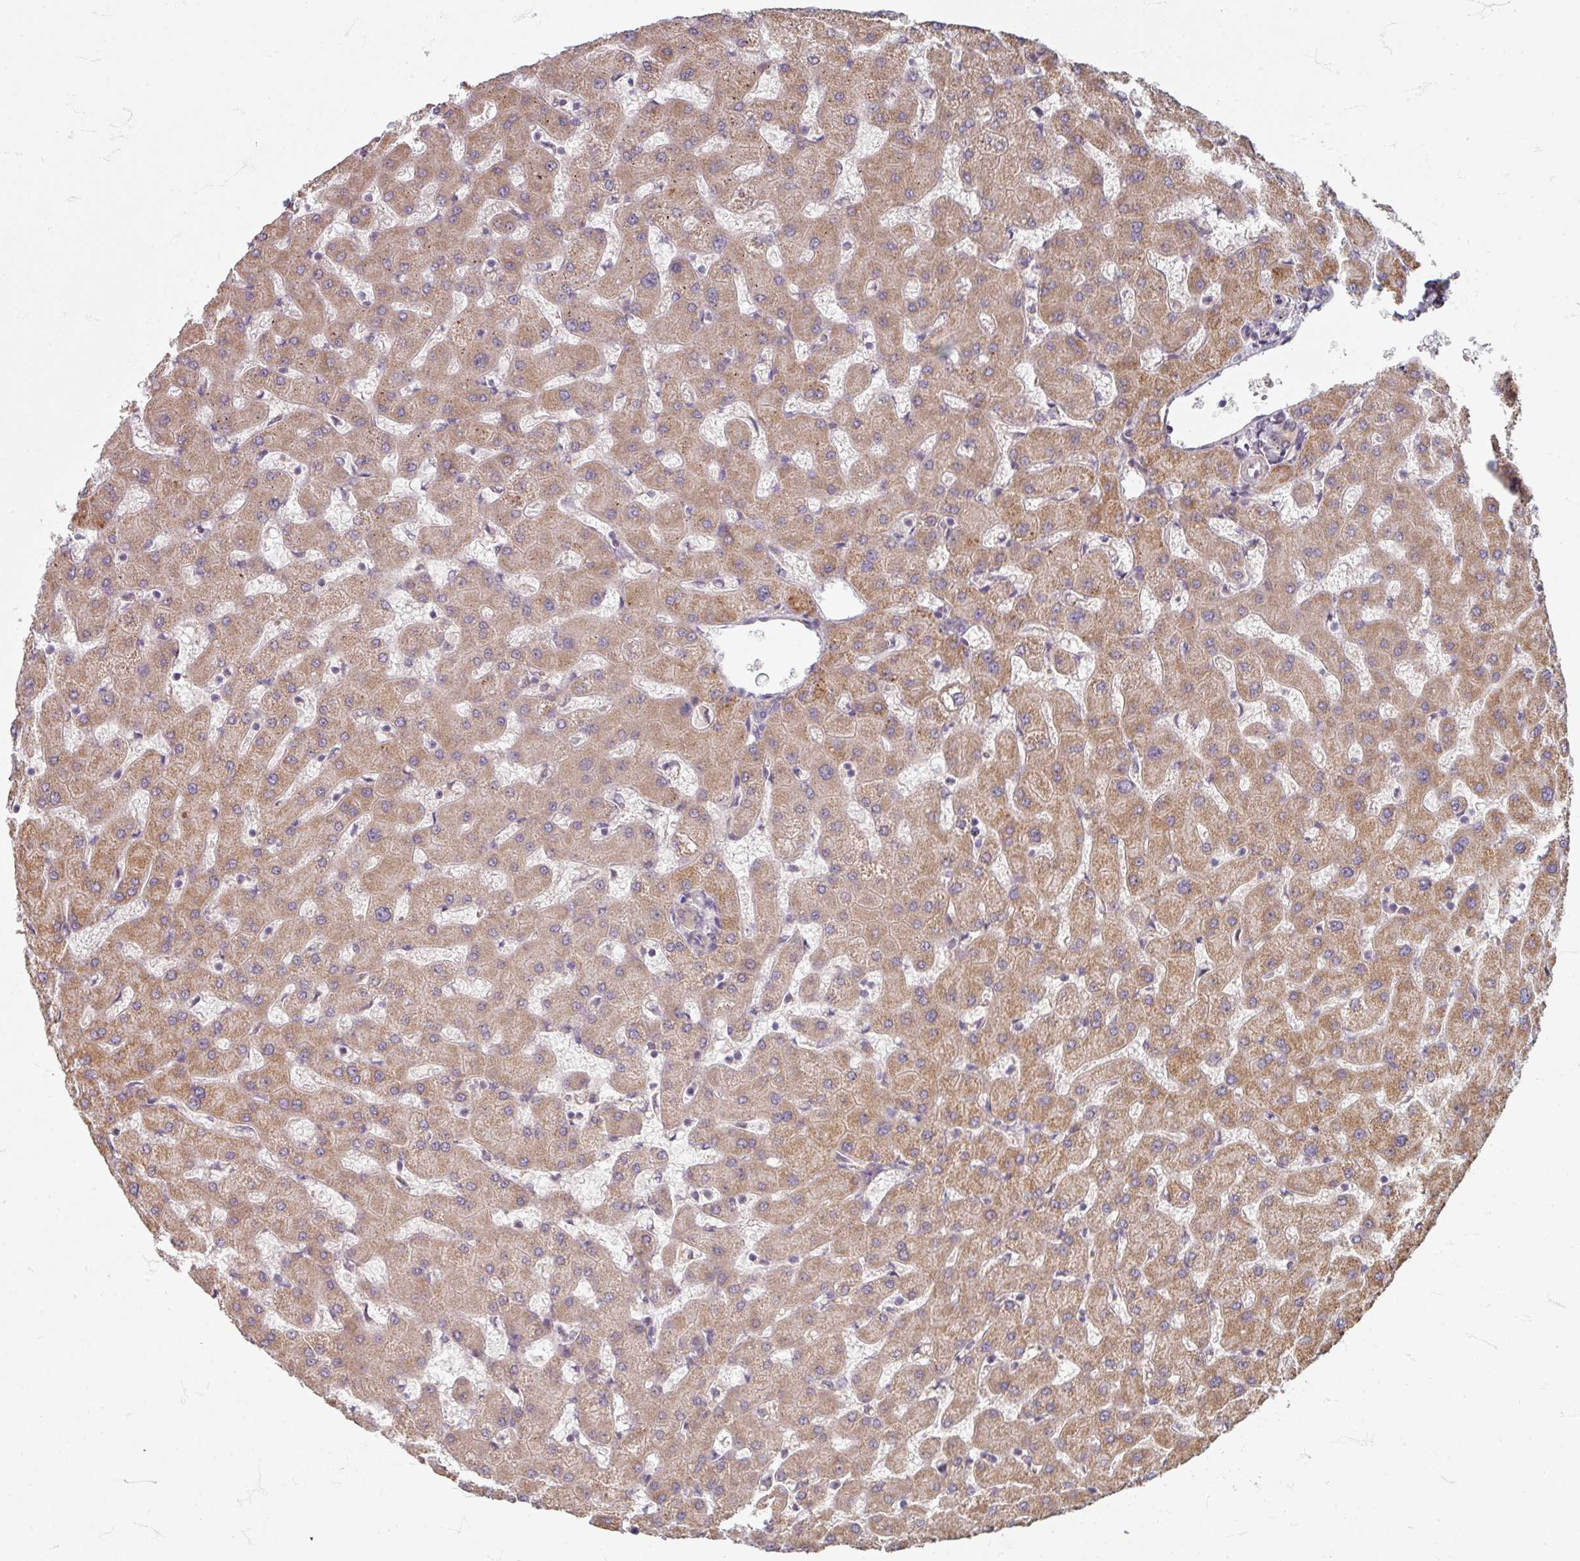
{"staining": {"intensity": "weak", "quantity": "25%-75%", "location": "cytoplasmic/membranous"}, "tissue": "liver", "cell_type": "Cholangiocytes", "image_type": "normal", "snomed": [{"axis": "morphology", "description": "Normal tissue, NOS"}, {"axis": "topography", "description": "Liver"}], "caption": "Benign liver reveals weak cytoplasmic/membranous staining in about 25%-75% of cholangiocytes, visualized by immunohistochemistry. (brown staining indicates protein expression, while blue staining denotes nuclei).", "gene": "STAM", "patient": {"sex": "female", "age": 63}}